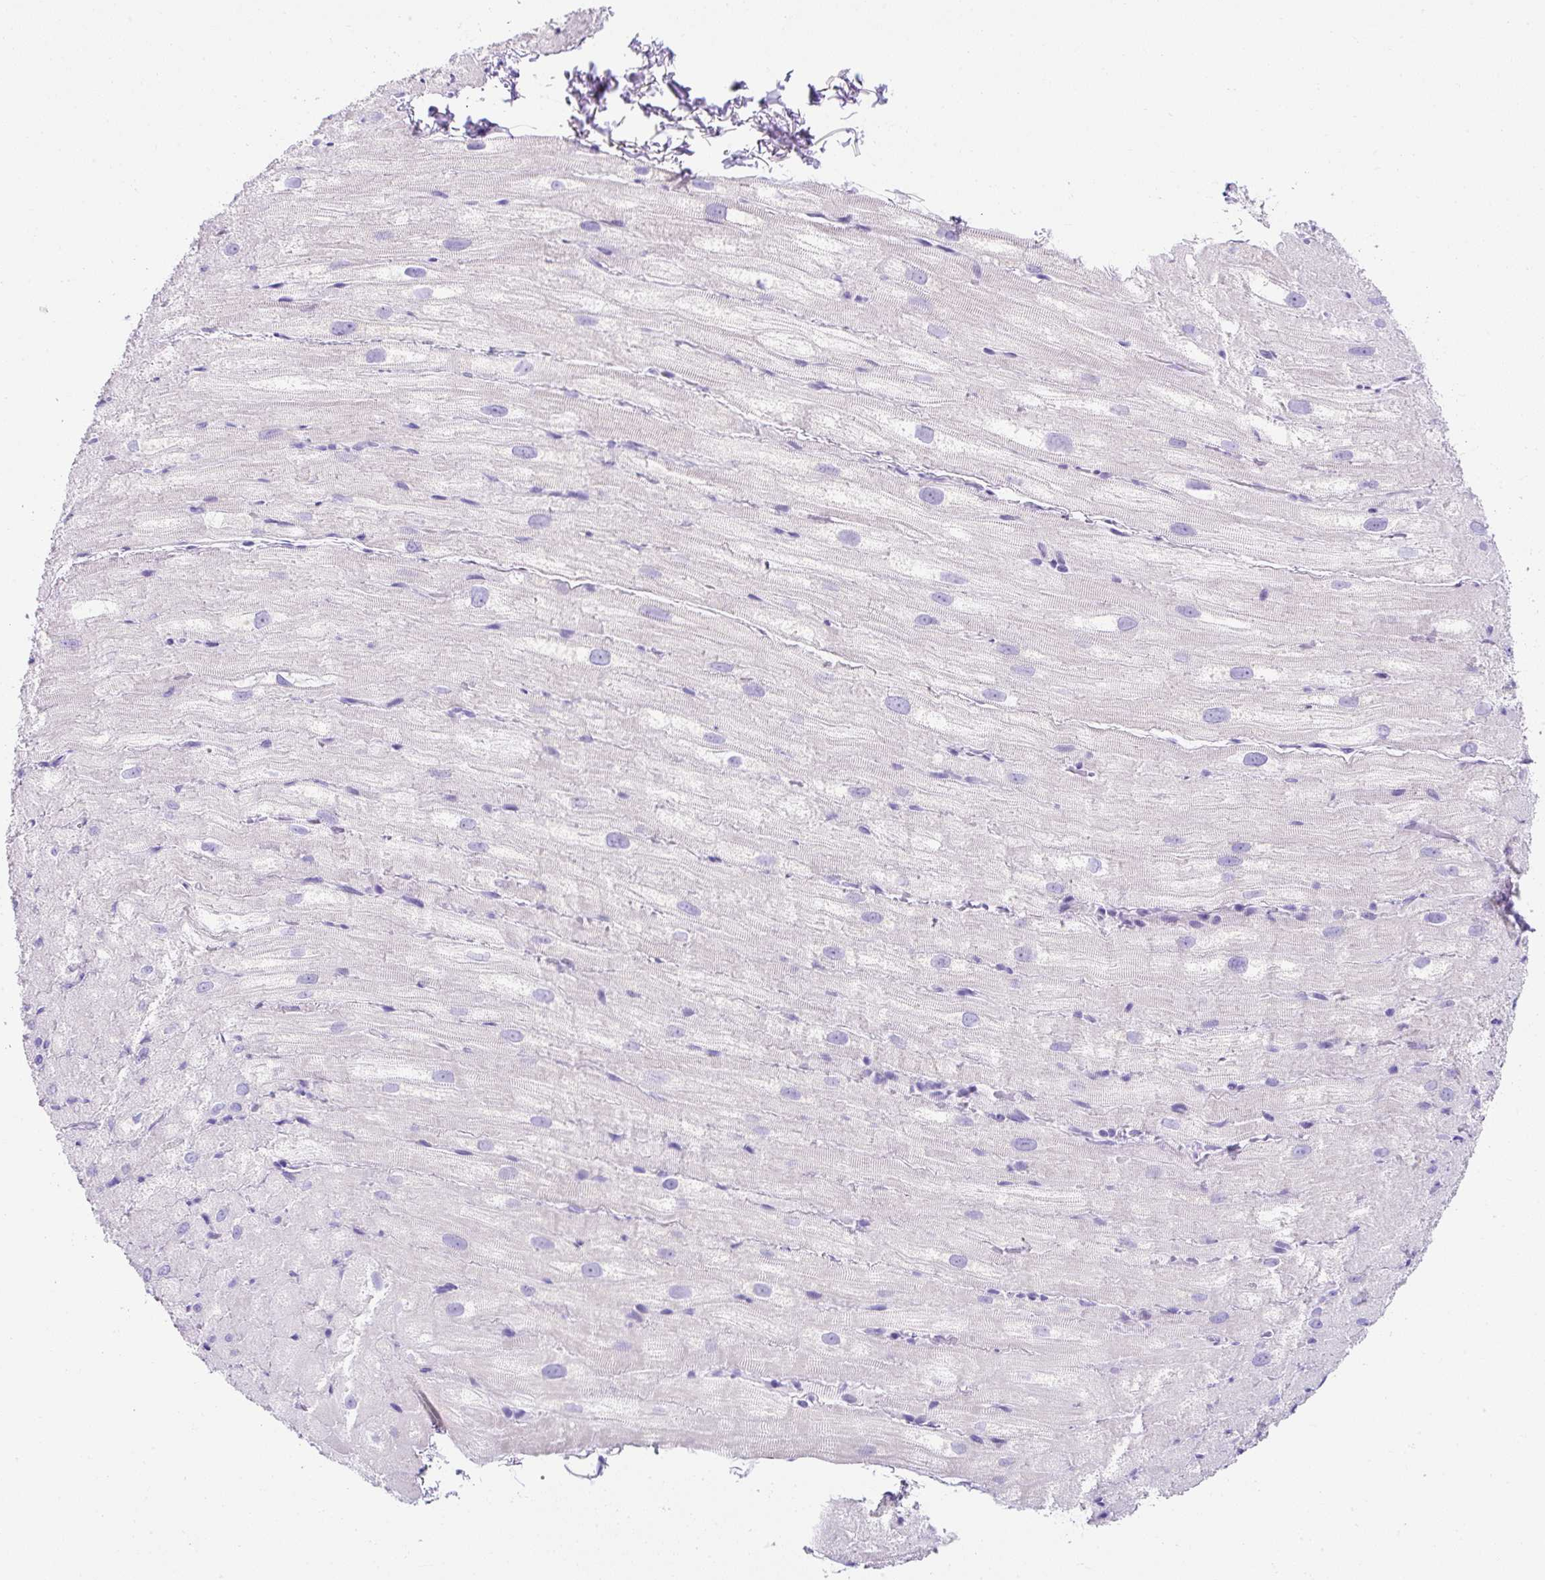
{"staining": {"intensity": "moderate", "quantity": "25%-75%", "location": "cytoplasmic/membranous"}, "tissue": "heart muscle", "cell_type": "Cardiomyocytes", "image_type": "normal", "snomed": [{"axis": "morphology", "description": "Normal tissue, NOS"}, {"axis": "topography", "description": "Heart"}], "caption": "Approximately 25%-75% of cardiomyocytes in benign heart muscle display moderate cytoplasmic/membranous protein expression as visualized by brown immunohistochemical staining.", "gene": "KRT12", "patient": {"sex": "male", "age": 62}}